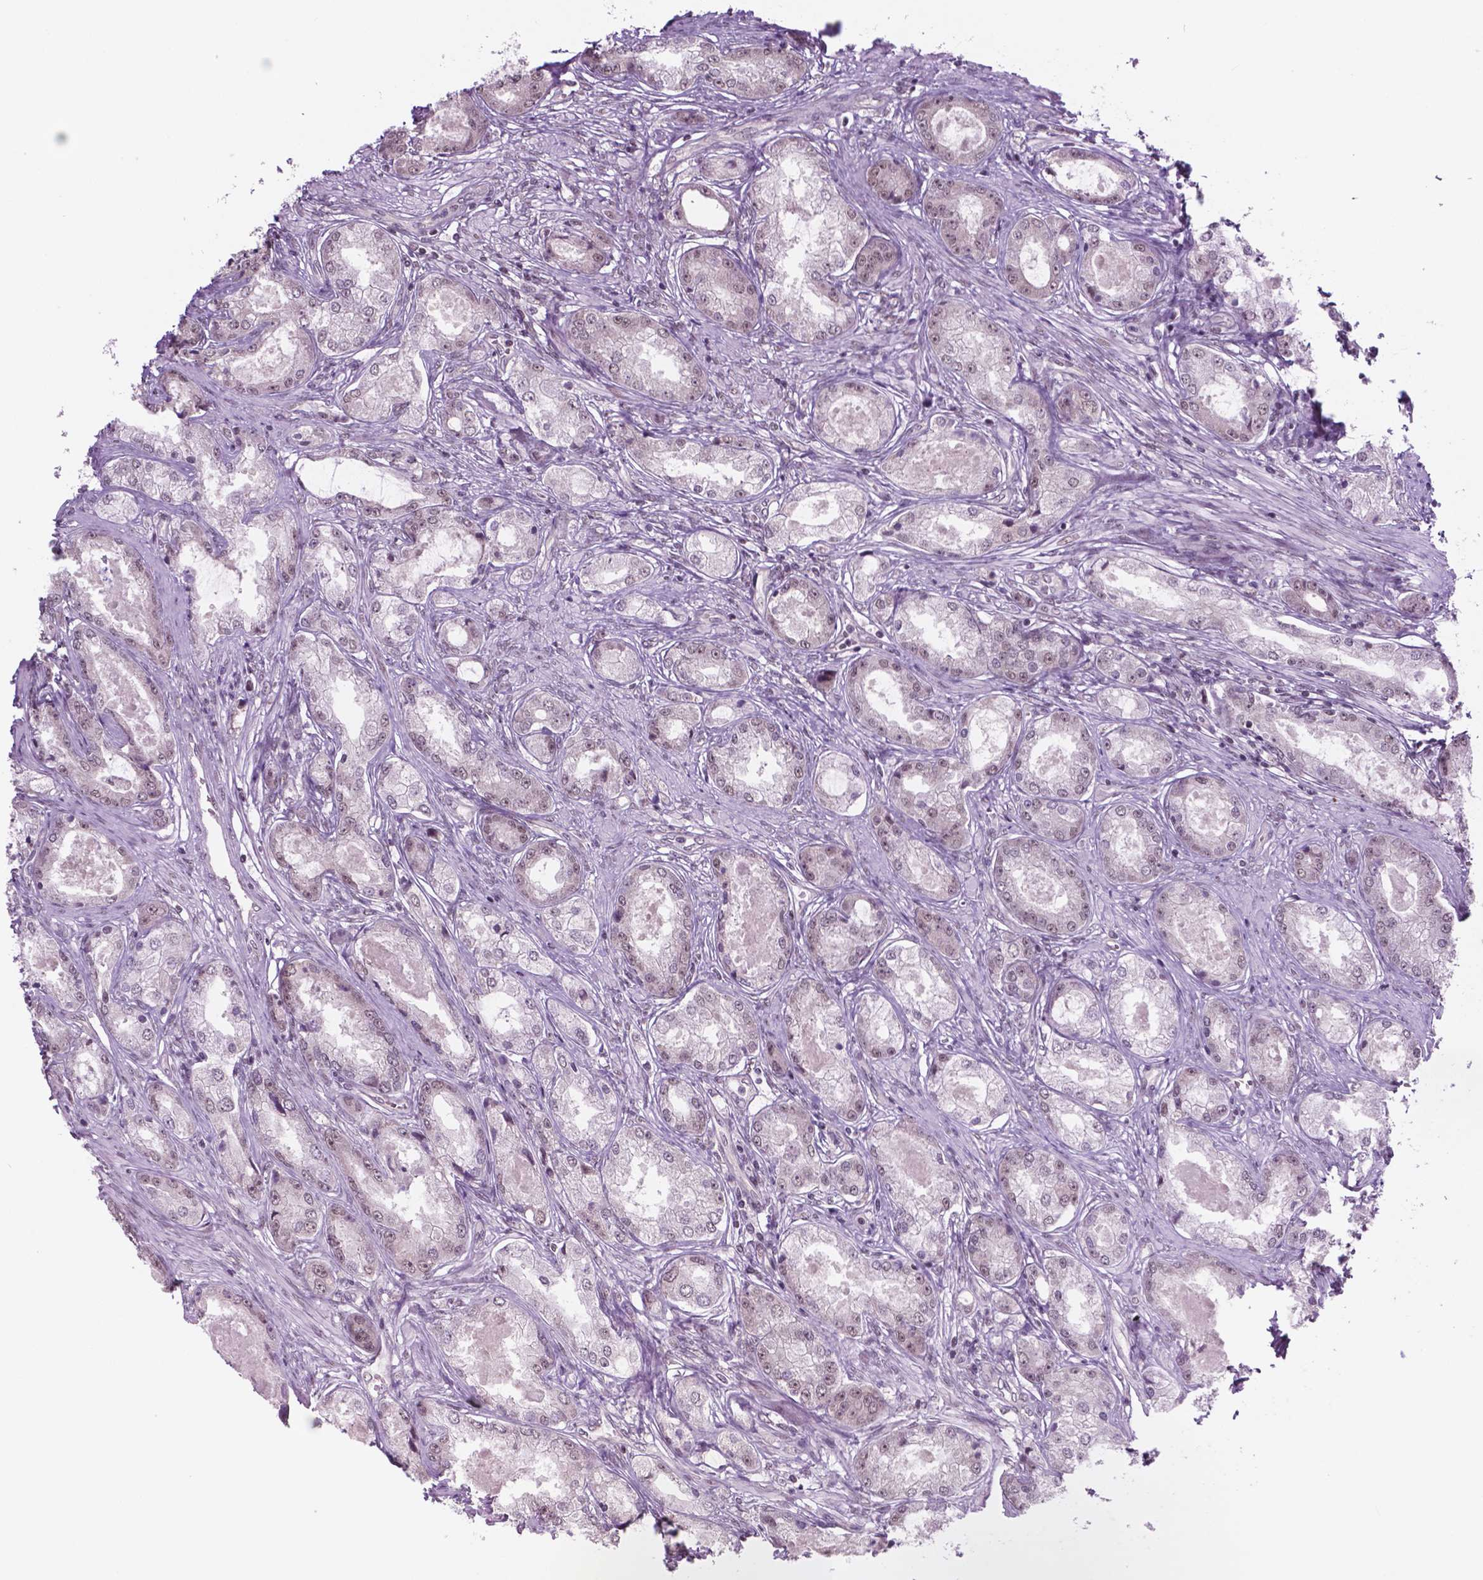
{"staining": {"intensity": "weak", "quantity": "<25%", "location": "nuclear"}, "tissue": "prostate cancer", "cell_type": "Tumor cells", "image_type": "cancer", "snomed": [{"axis": "morphology", "description": "Adenocarcinoma, Low grade"}, {"axis": "topography", "description": "Prostate"}], "caption": "Immunohistochemical staining of human low-grade adenocarcinoma (prostate) shows no significant staining in tumor cells.", "gene": "PHAX", "patient": {"sex": "male", "age": 68}}